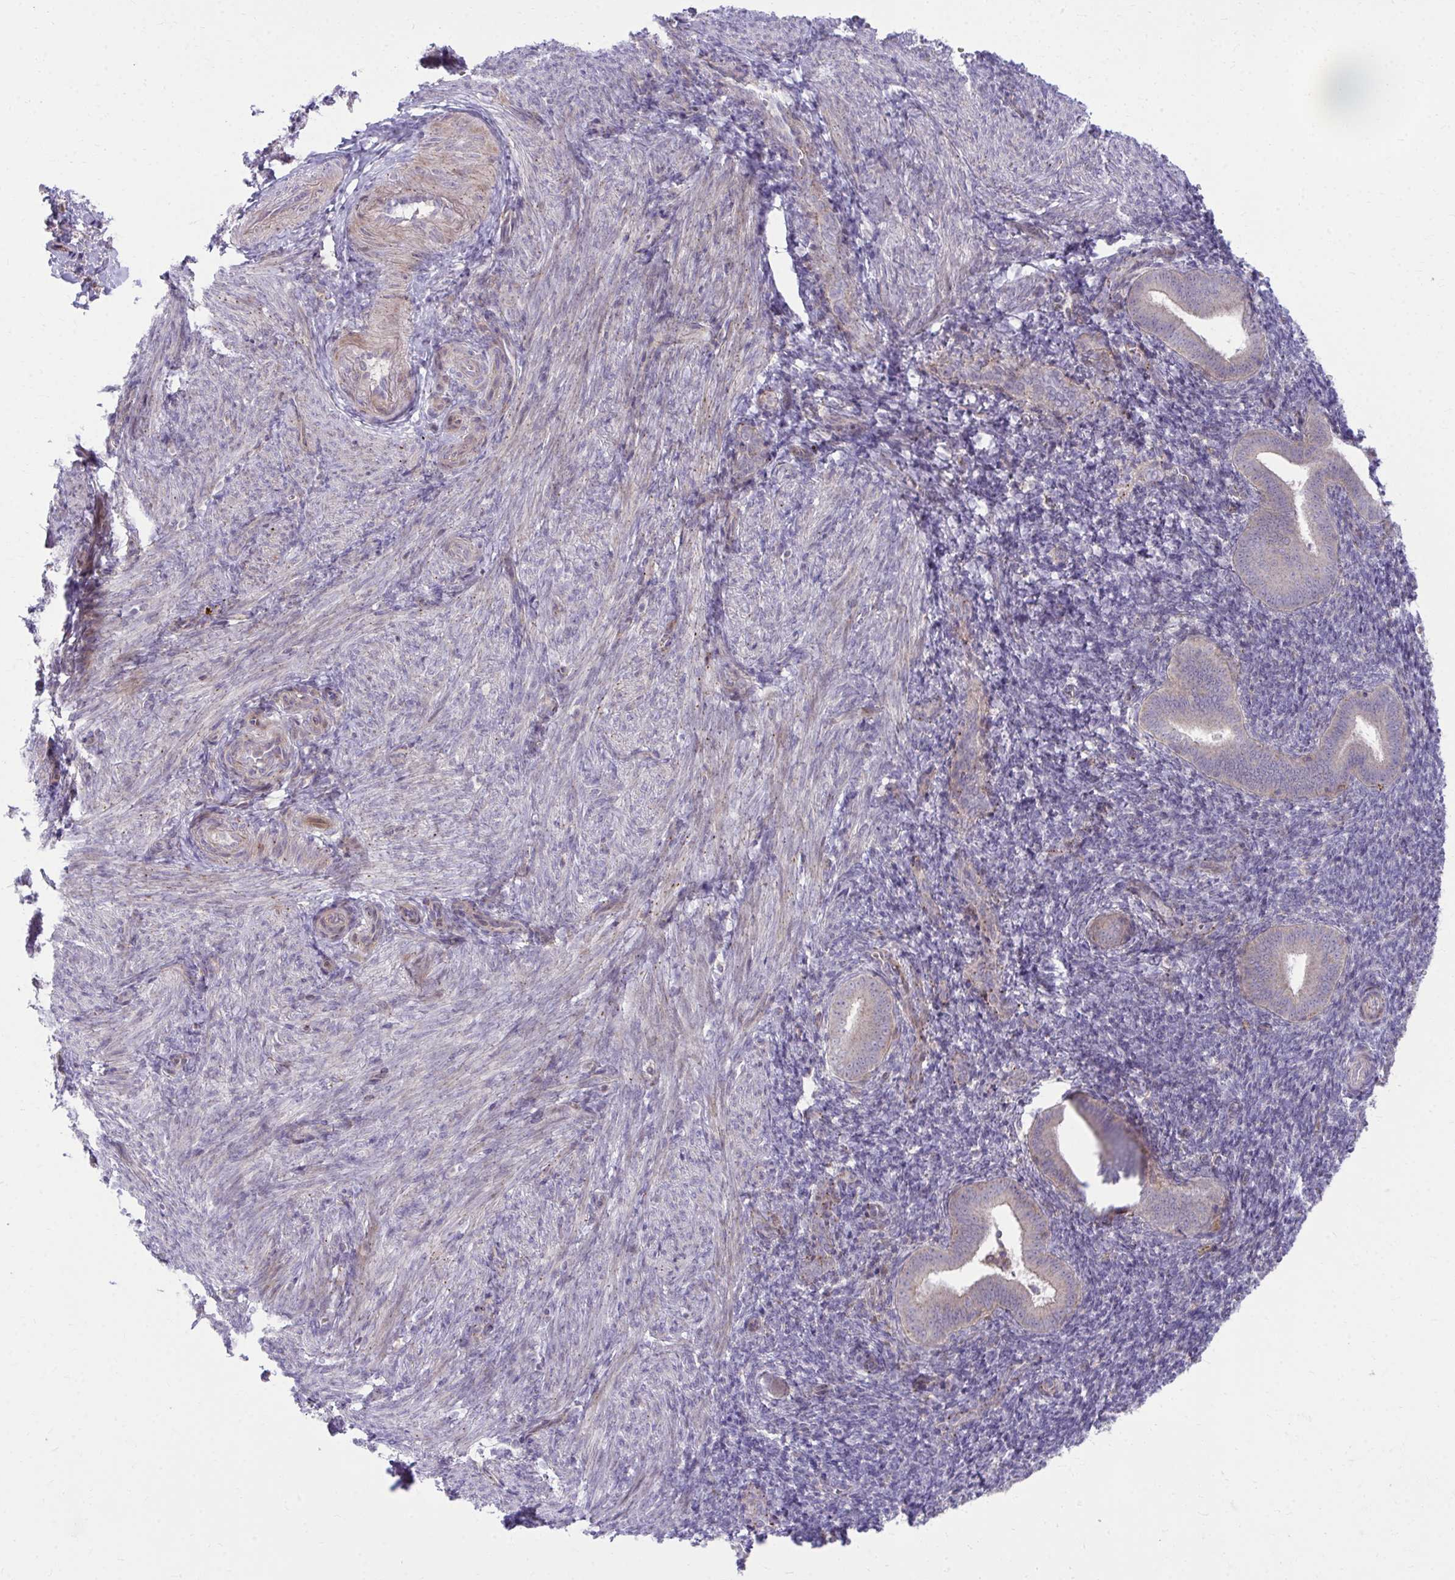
{"staining": {"intensity": "negative", "quantity": "none", "location": "none"}, "tissue": "endometrium", "cell_type": "Cells in endometrial stroma", "image_type": "normal", "snomed": [{"axis": "morphology", "description": "Normal tissue, NOS"}, {"axis": "topography", "description": "Endometrium"}], "caption": "Immunohistochemical staining of unremarkable endometrium reveals no significant expression in cells in endometrial stroma.", "gene": "C16orf54", "patient": {"sex": "female", "age": 25}}